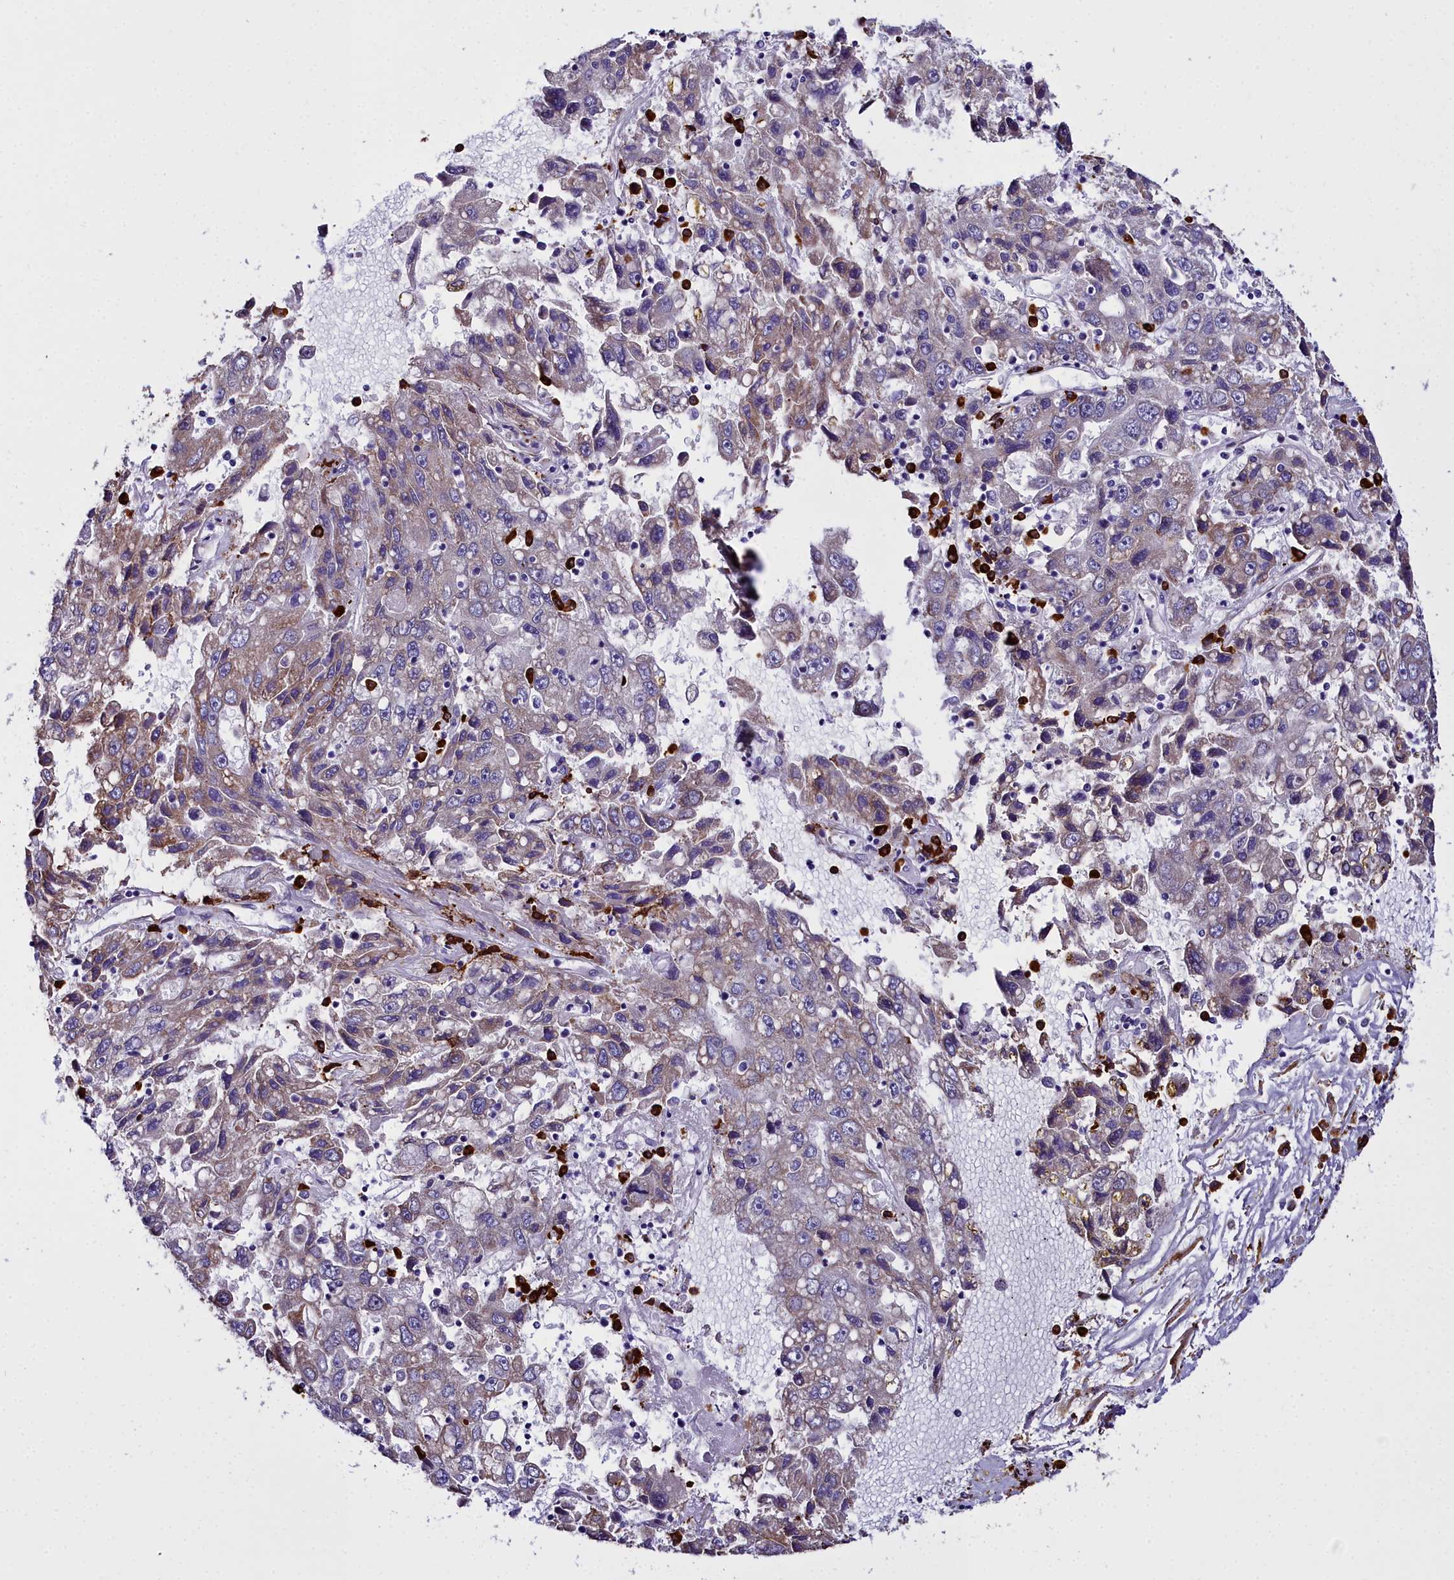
{"staining": {"intensity": "weak", "quantity": "25%-75%", "location": "cytoplasmic/membranous"}, "tissue": "liver cancer", "cell_type": "Tumor cells", "image_type": "cancer", "snomed": [{"axis": "morphology", "description": "Carcinoma, Hepatocellular, NOS"}, {"axis": "topography", "description": "Liver"}], "caption": "Immunohistochemistry (IHC) (DAB) staining of human liver cancer demonstrates weak cytoplasmic/membranous protein expression in approximately 25%-75% of tumor cells.", "gene": "TXNDC5", "patient": {"sex": "male", "age": 49}}